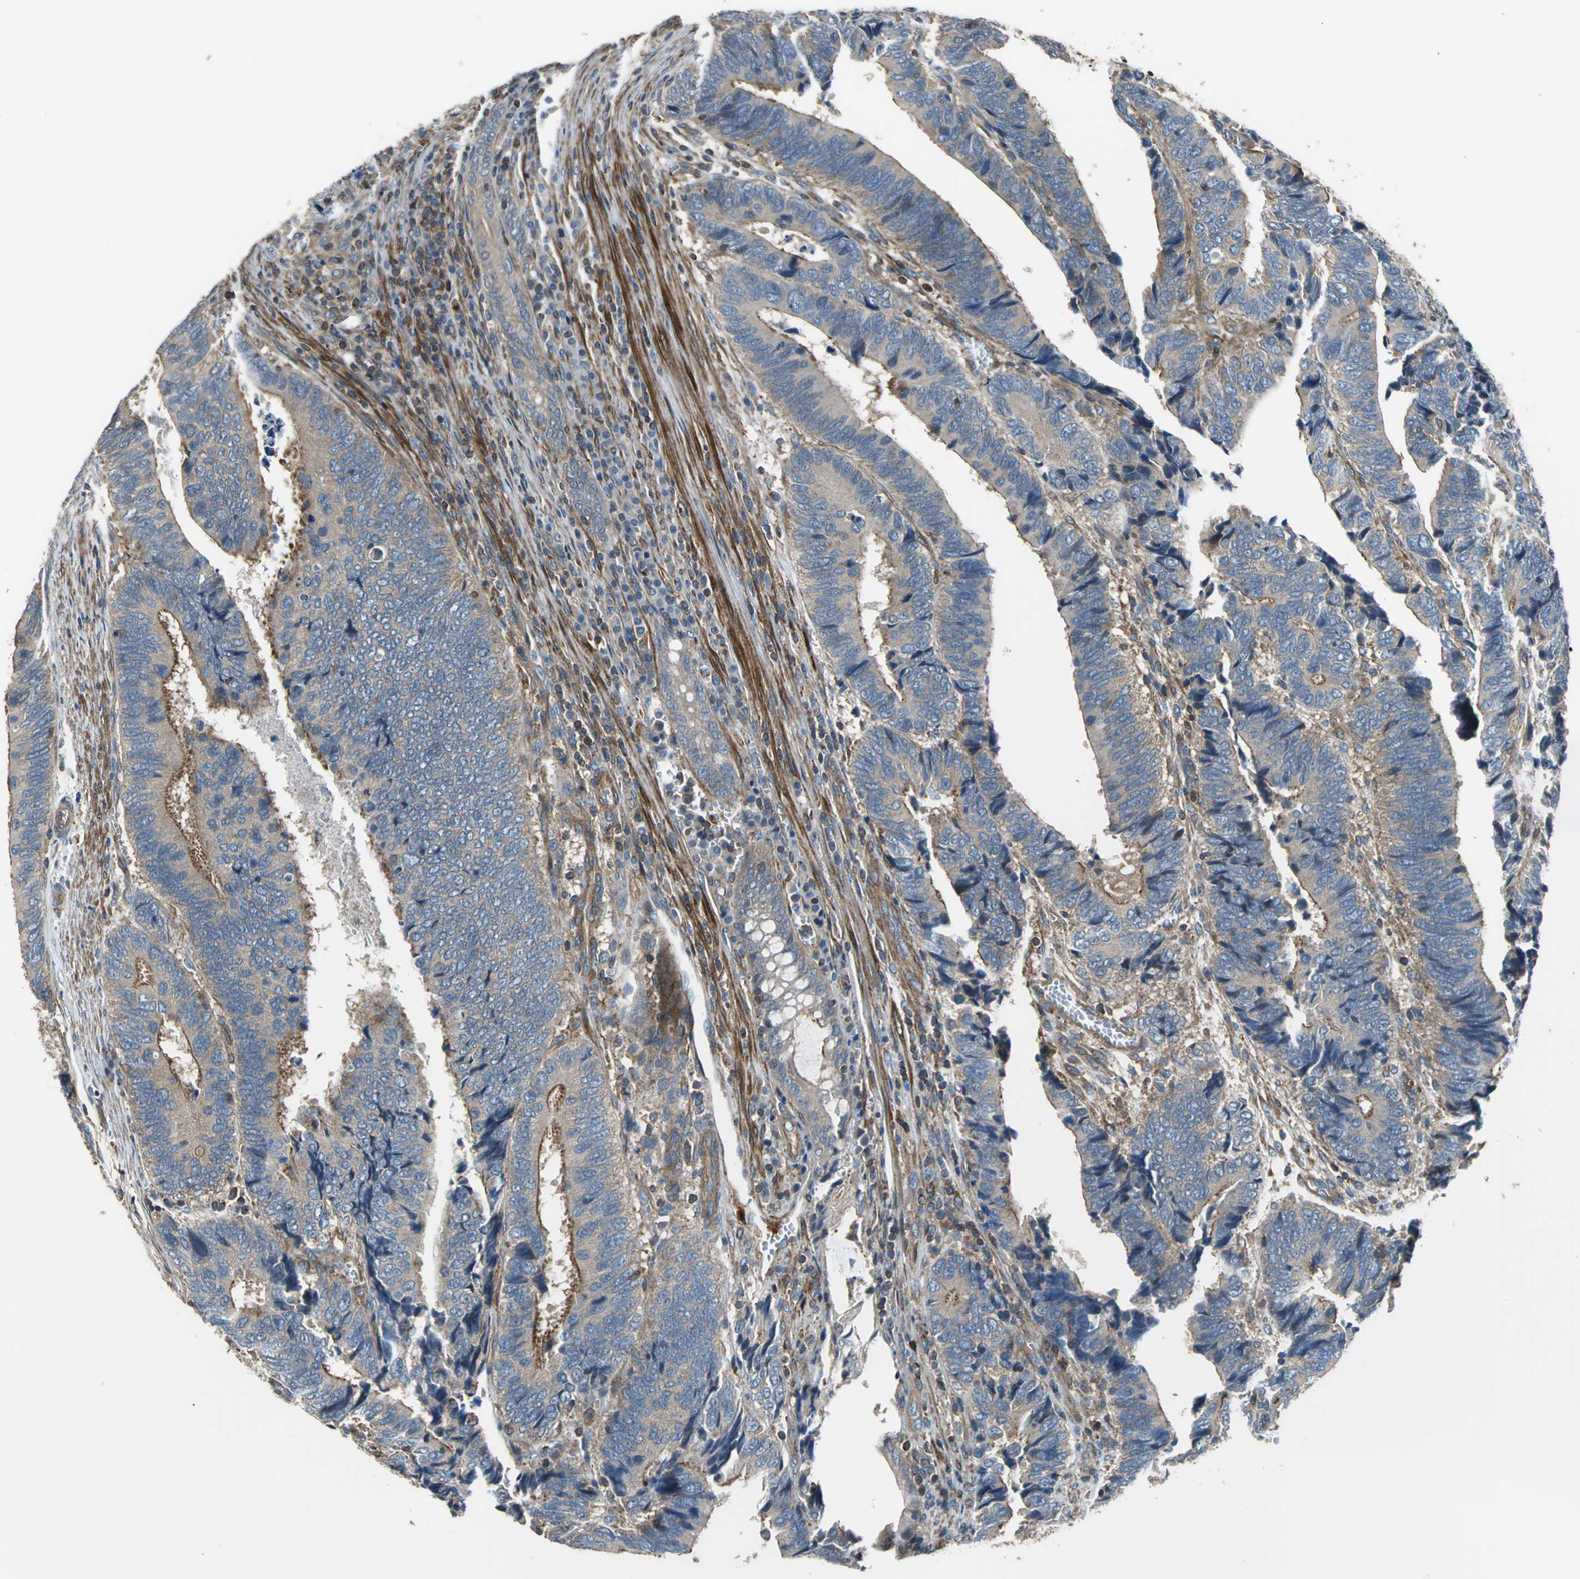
{"staining": {"intensity": "moderate", "quantity": ">75%", "location": "cytoplasmic/membranous"}, "tissue": "colorectal cancer", "cell_type": "Tumor cells", "image_type": "cancer", "snomed": [{"axis": "morphology", "description": "Adenocarcinoma, NOS"}, {"axis": "topography", "description": "Colon"}], "caption": "The histopathology image shows staining of colorectal cancer, revealing moderate cytoplasmic/membranous protein expression (brown color) within tumor cells.", "gene": "PARVA", "patient": {"sex": "male", "age": 72}}